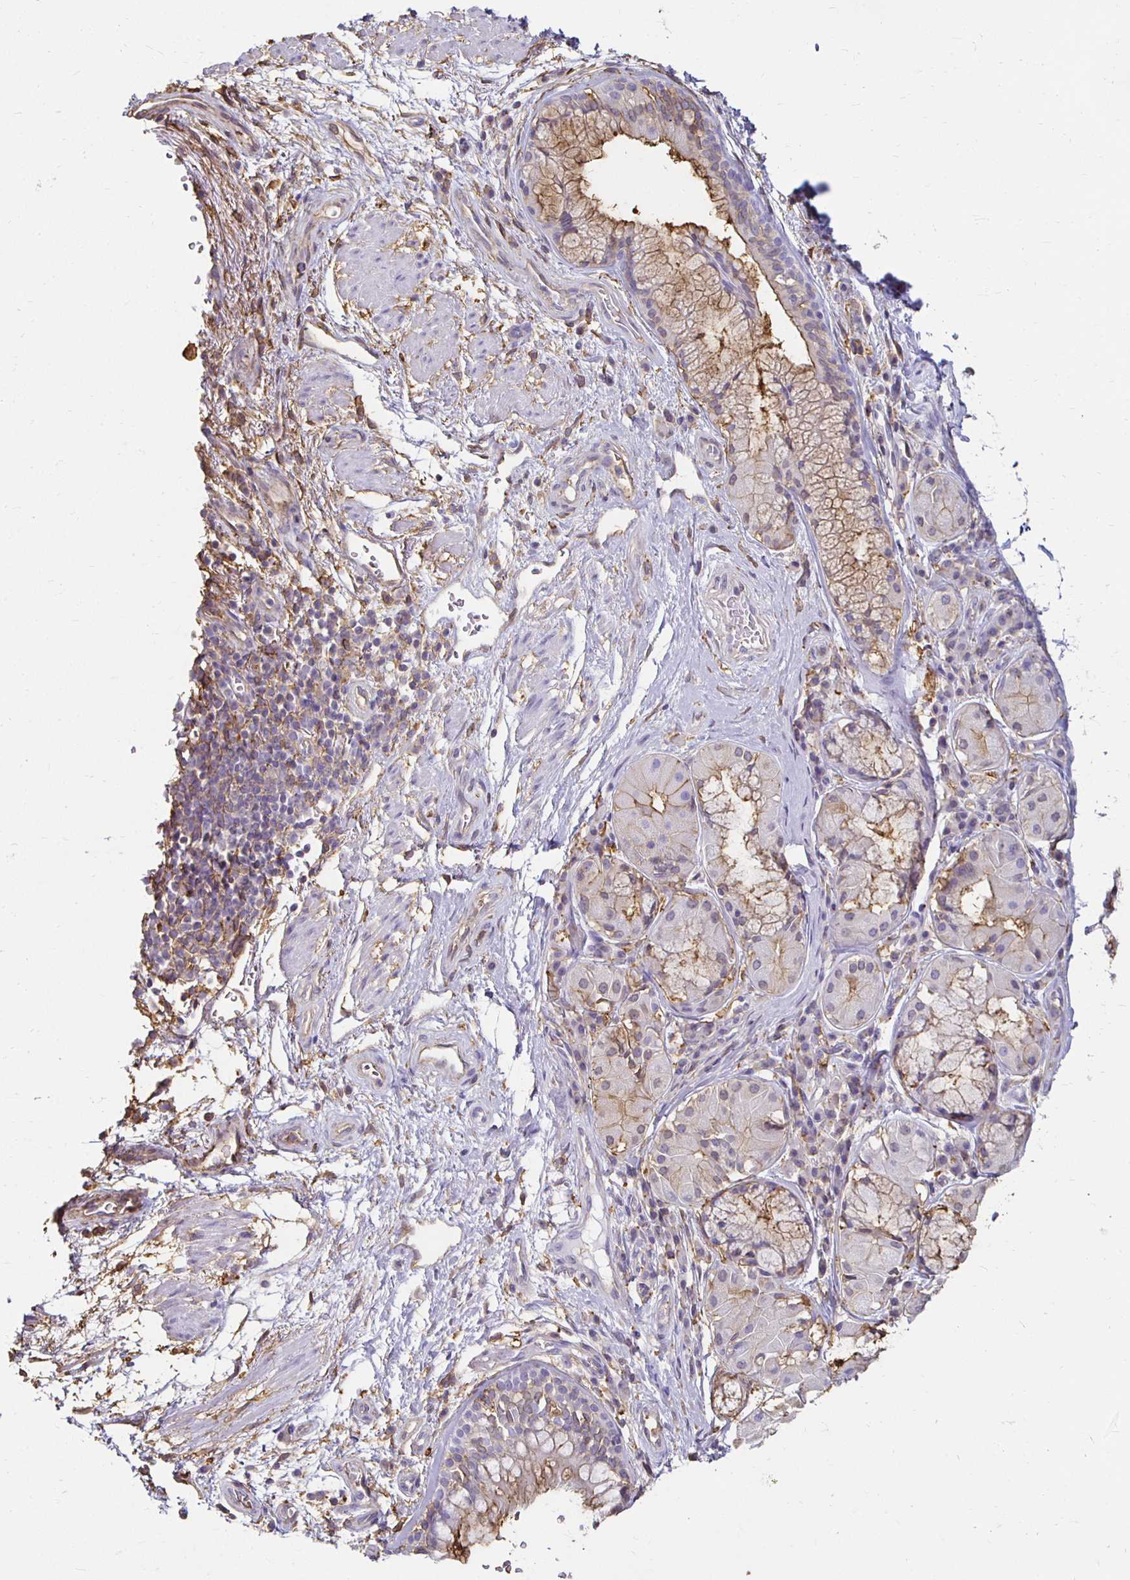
{"staining": {"intensity": "moderate", "quantity": ">75%", "location": "cytoplasmic/membranous"}, "tissue": "soft tissue", "cell_type": "Chondrocytes", "image_type": "normal", "snomed": [{"axis": "morphology", "description": "Normal tissue, NOS"}, {"axis": "topography", "description": "Cartilage tissue"}, {"axis": "topography", "description": "Bronchus"}], "caption": "The image reveals a brown stain indicating the presence of a protein in the cytoplasmic/membranous of chondrocytes in soft tissue. Nuclei are stained in blue.", "gene": "TAS1R3", "patient": {"sex": "male", "age": 64}}